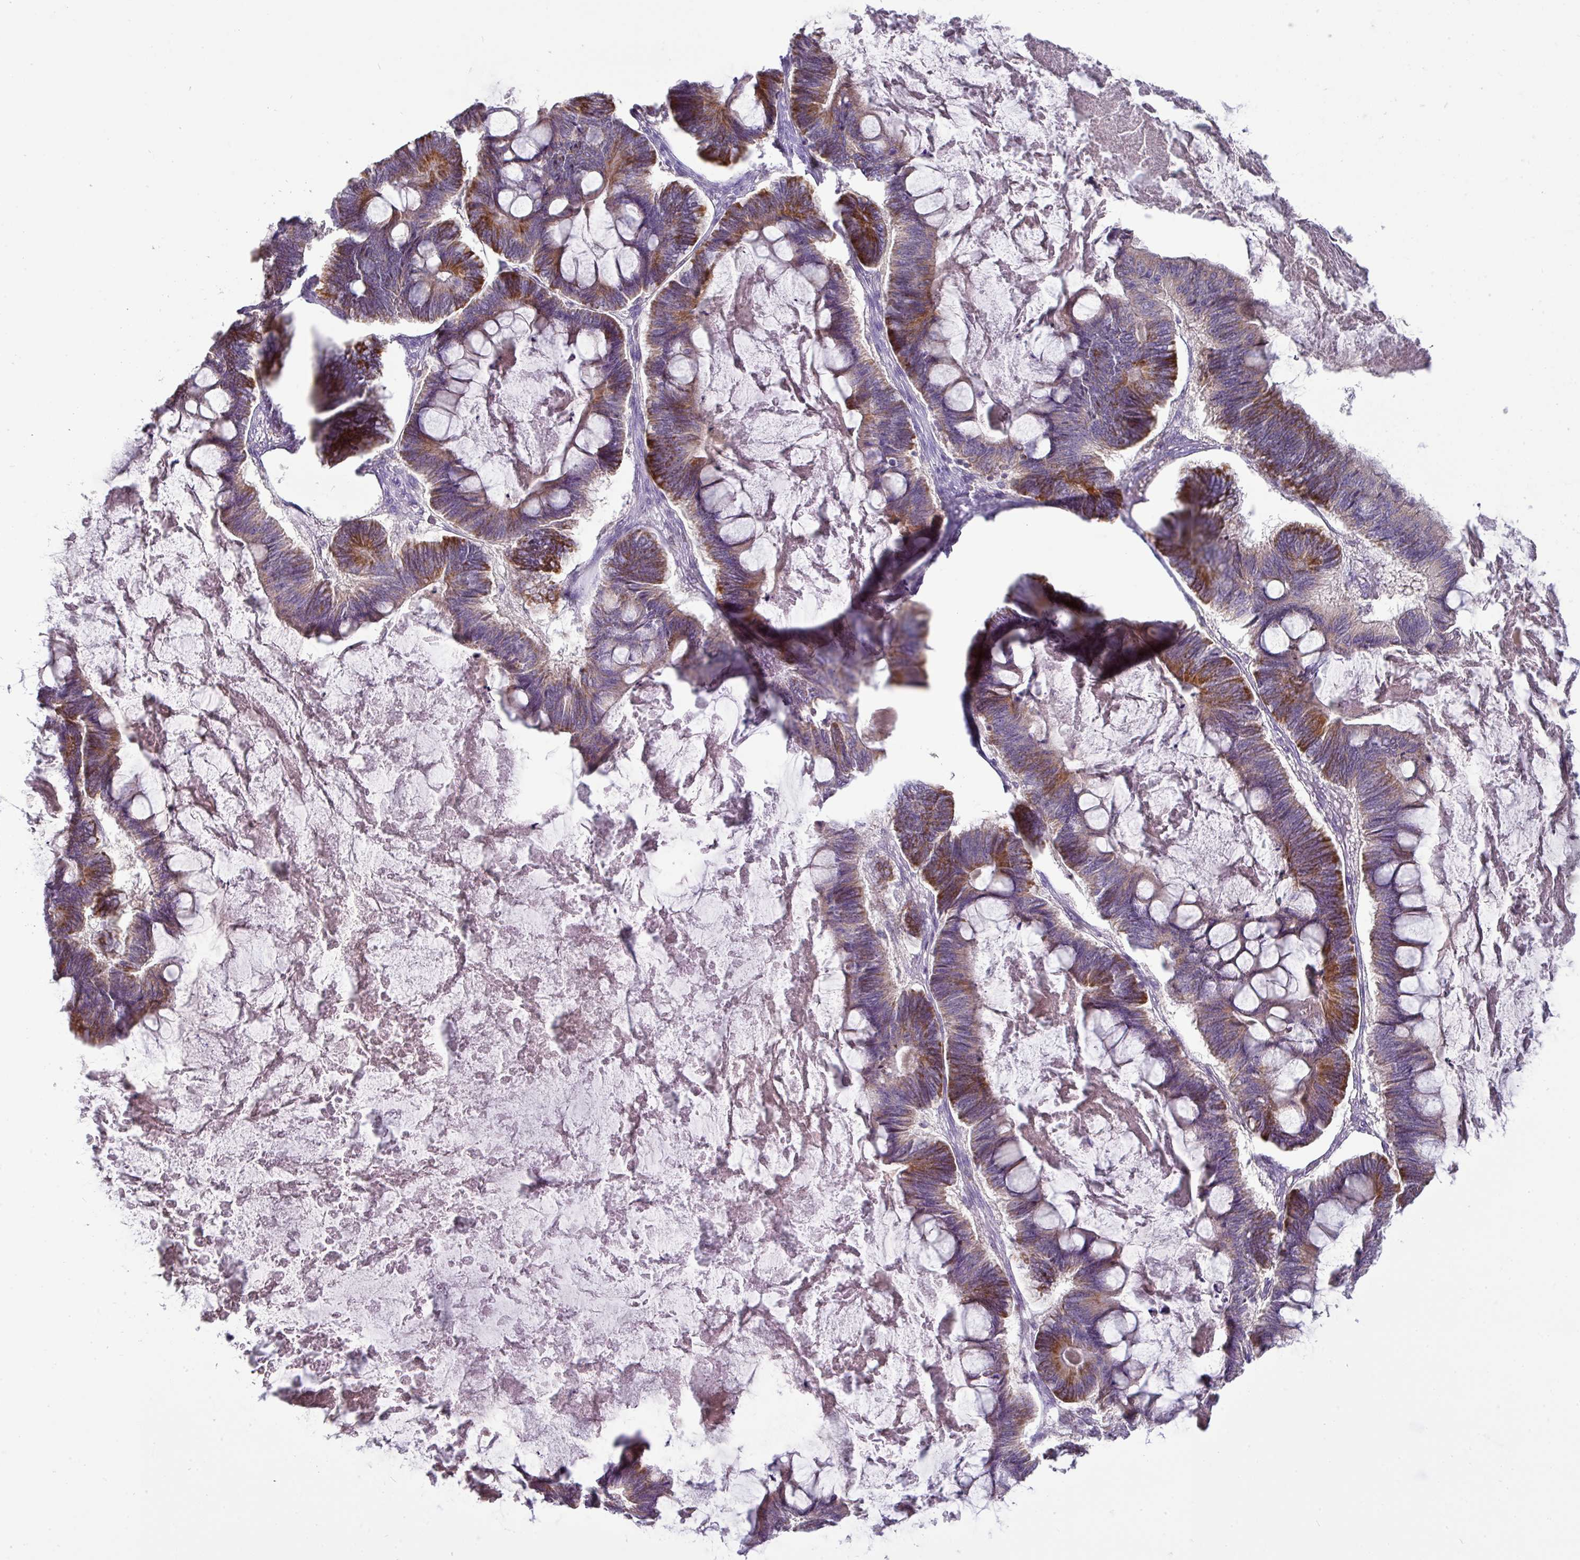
{"staining": {"intensity": "moderate", "quantity": ">75%", "location": "cytoplasmic/membranous"}, "tissue": "ovarian cancer", "cell_type": "Tumor cells", "image_type": "cancer", "snomed": [{"axis": "morphology", "description": "Cystadenocarcinoma, mucinous, NOS"}, {"axis": "topography", "description": "Ovary"}], "caption": "Moderate cytoplasmic/membranous expression for a protein is seen in about >75% of tumor cells of ovarian cancer using immunohistochemistry (IHC).", "gene": "TRAPPC1", "patient": {"sex": "female", "age": 61}}